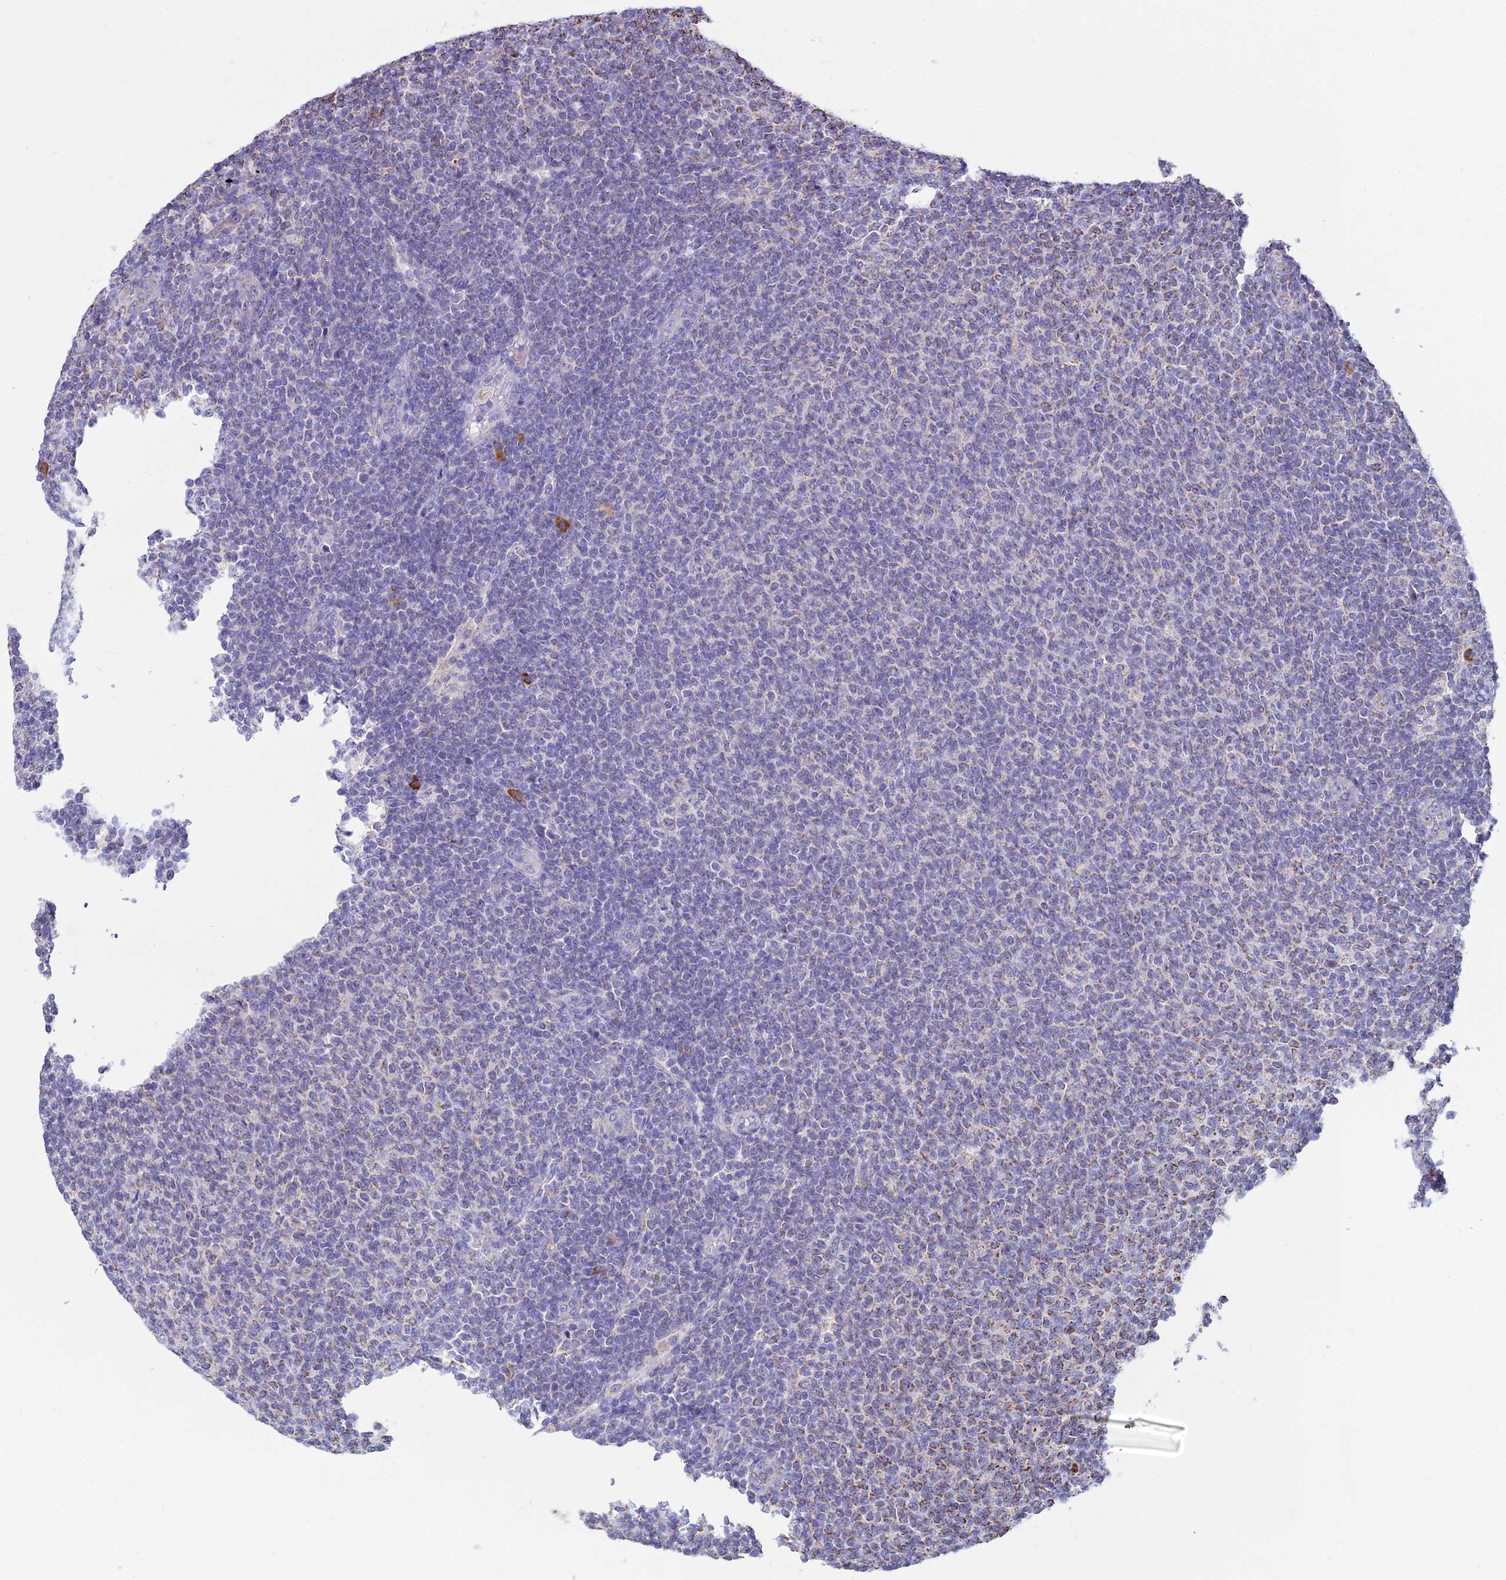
{"staining": {"intensity": "weak", "quantity": "<25%", "location": "cytoplasmic/membranous"}, "tissue": "lymphoma", "cell_type": "Tumor cells", "image_type": "cancer", "snomed": [{"axis": "morphology", "description": "Malignant lymphoma, non-Hodgkin's type, Low grade"}, {"axis": "topography", "description": "Lymph node"}], "caption": "There is no significant expression in tumor cells of low-grade malignant lymphoma, non-Hodgkin's type. (Immunohistochemistry, brightfield microscopy, high magnification).", "gene": "OR2W3", "patient": {"sex": "male", "age": 66}}